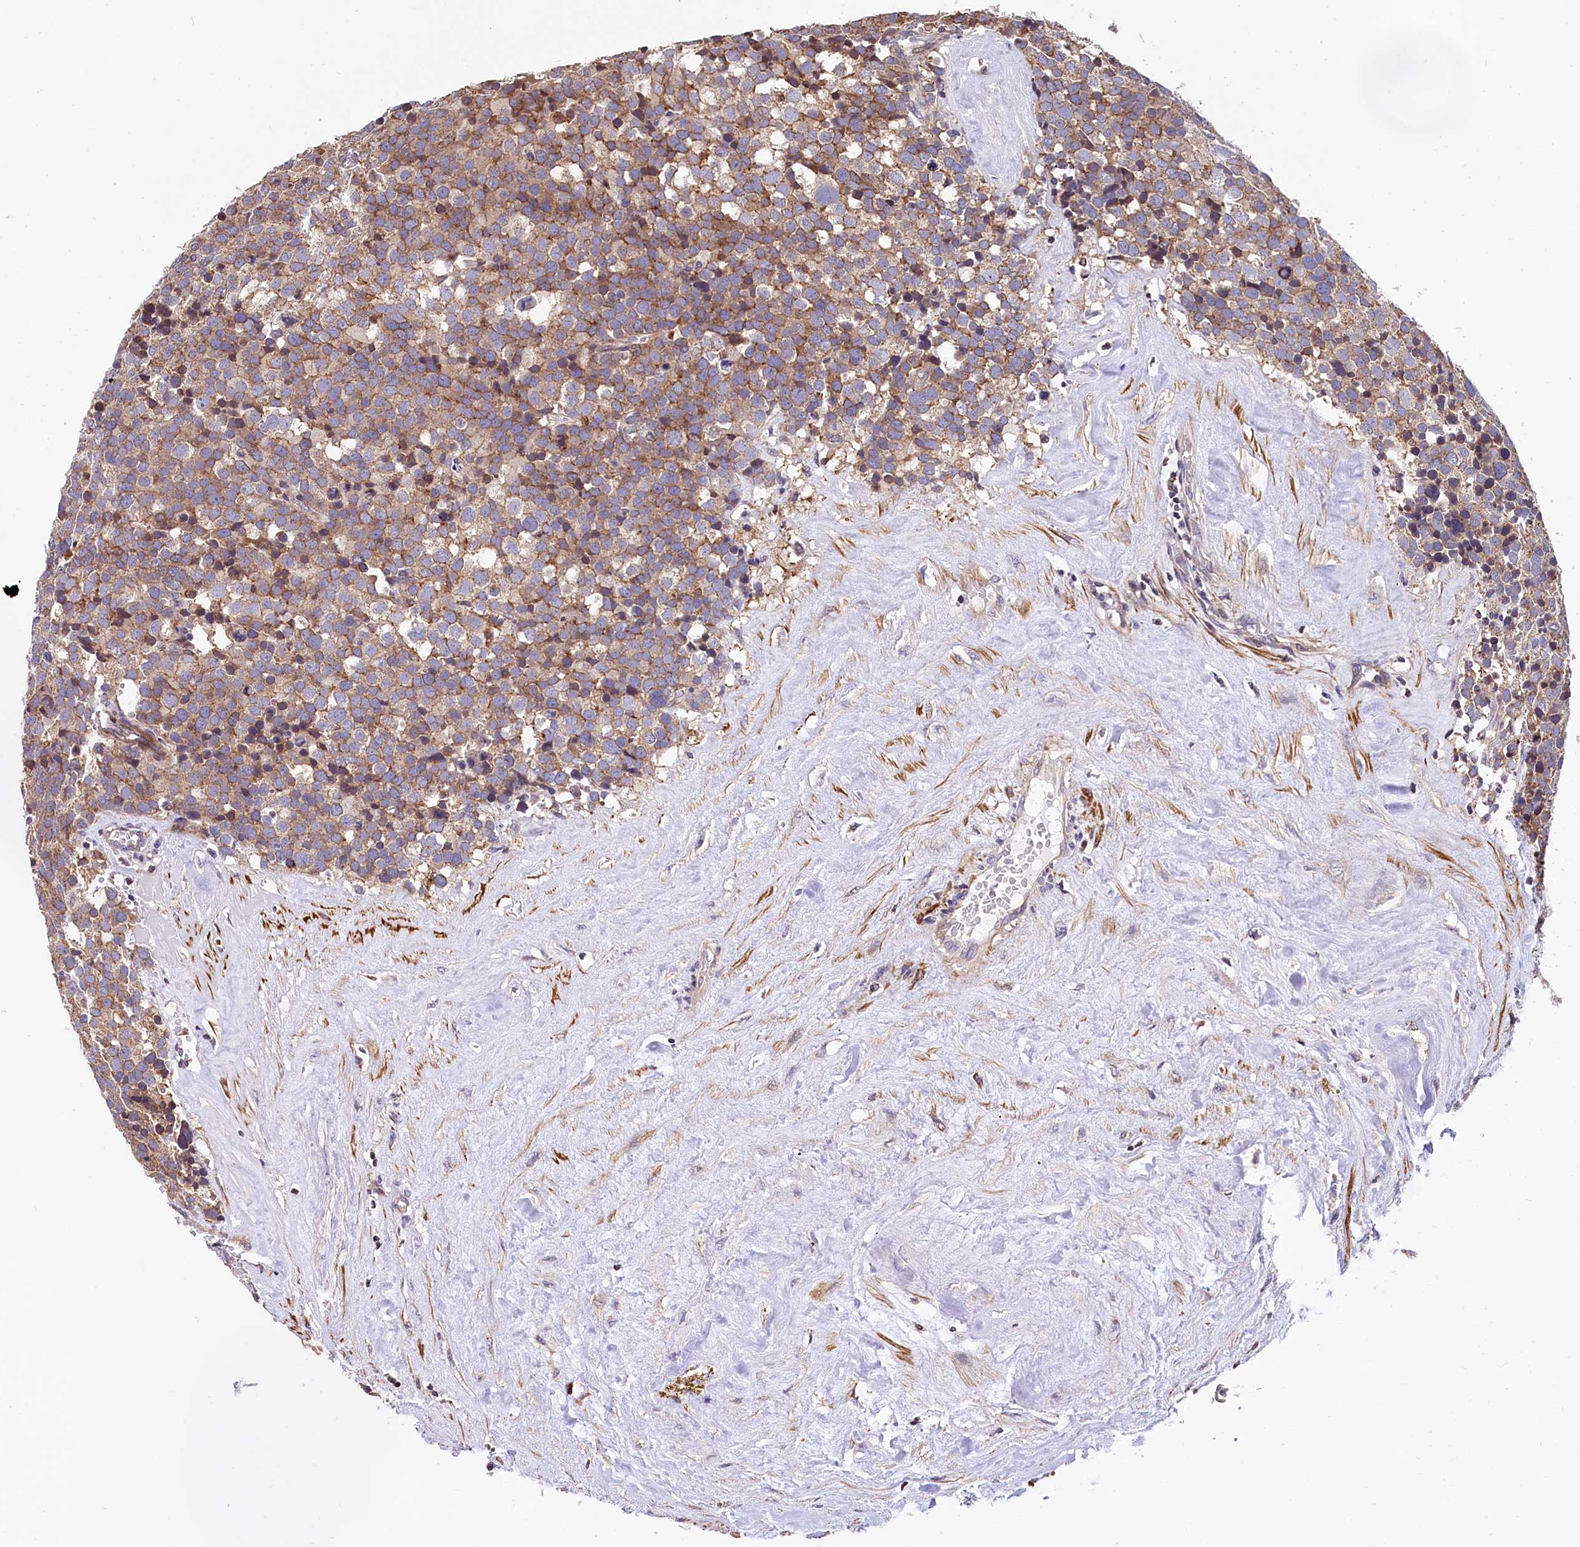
{"staining": {"intensity": "moderate", "quantity": ">75%", "location": "cytoplasmic/membranous"}, "tissue": "testis cancer", "cell_type": "Tumor cells", "image_type": "cancer", "snomed": [{"axis": "morphology", "description": "Seminoma, NOS"}, {"axis": "topography", "description": "Testis"}], "caption": "A high-resolution histopathology image shows immunohistochemistry (IHC) staining of testis cancer (seminoma), which displays moderate cytoplasmic/membranous expression in approximately >75% of tumor cells. (DAB (3,3'-diaminobenzidine) IHC with brightfield microscopy, high magnification).", "gene": "ZNF2", "patient": {"sex": "male", "age": 71}}